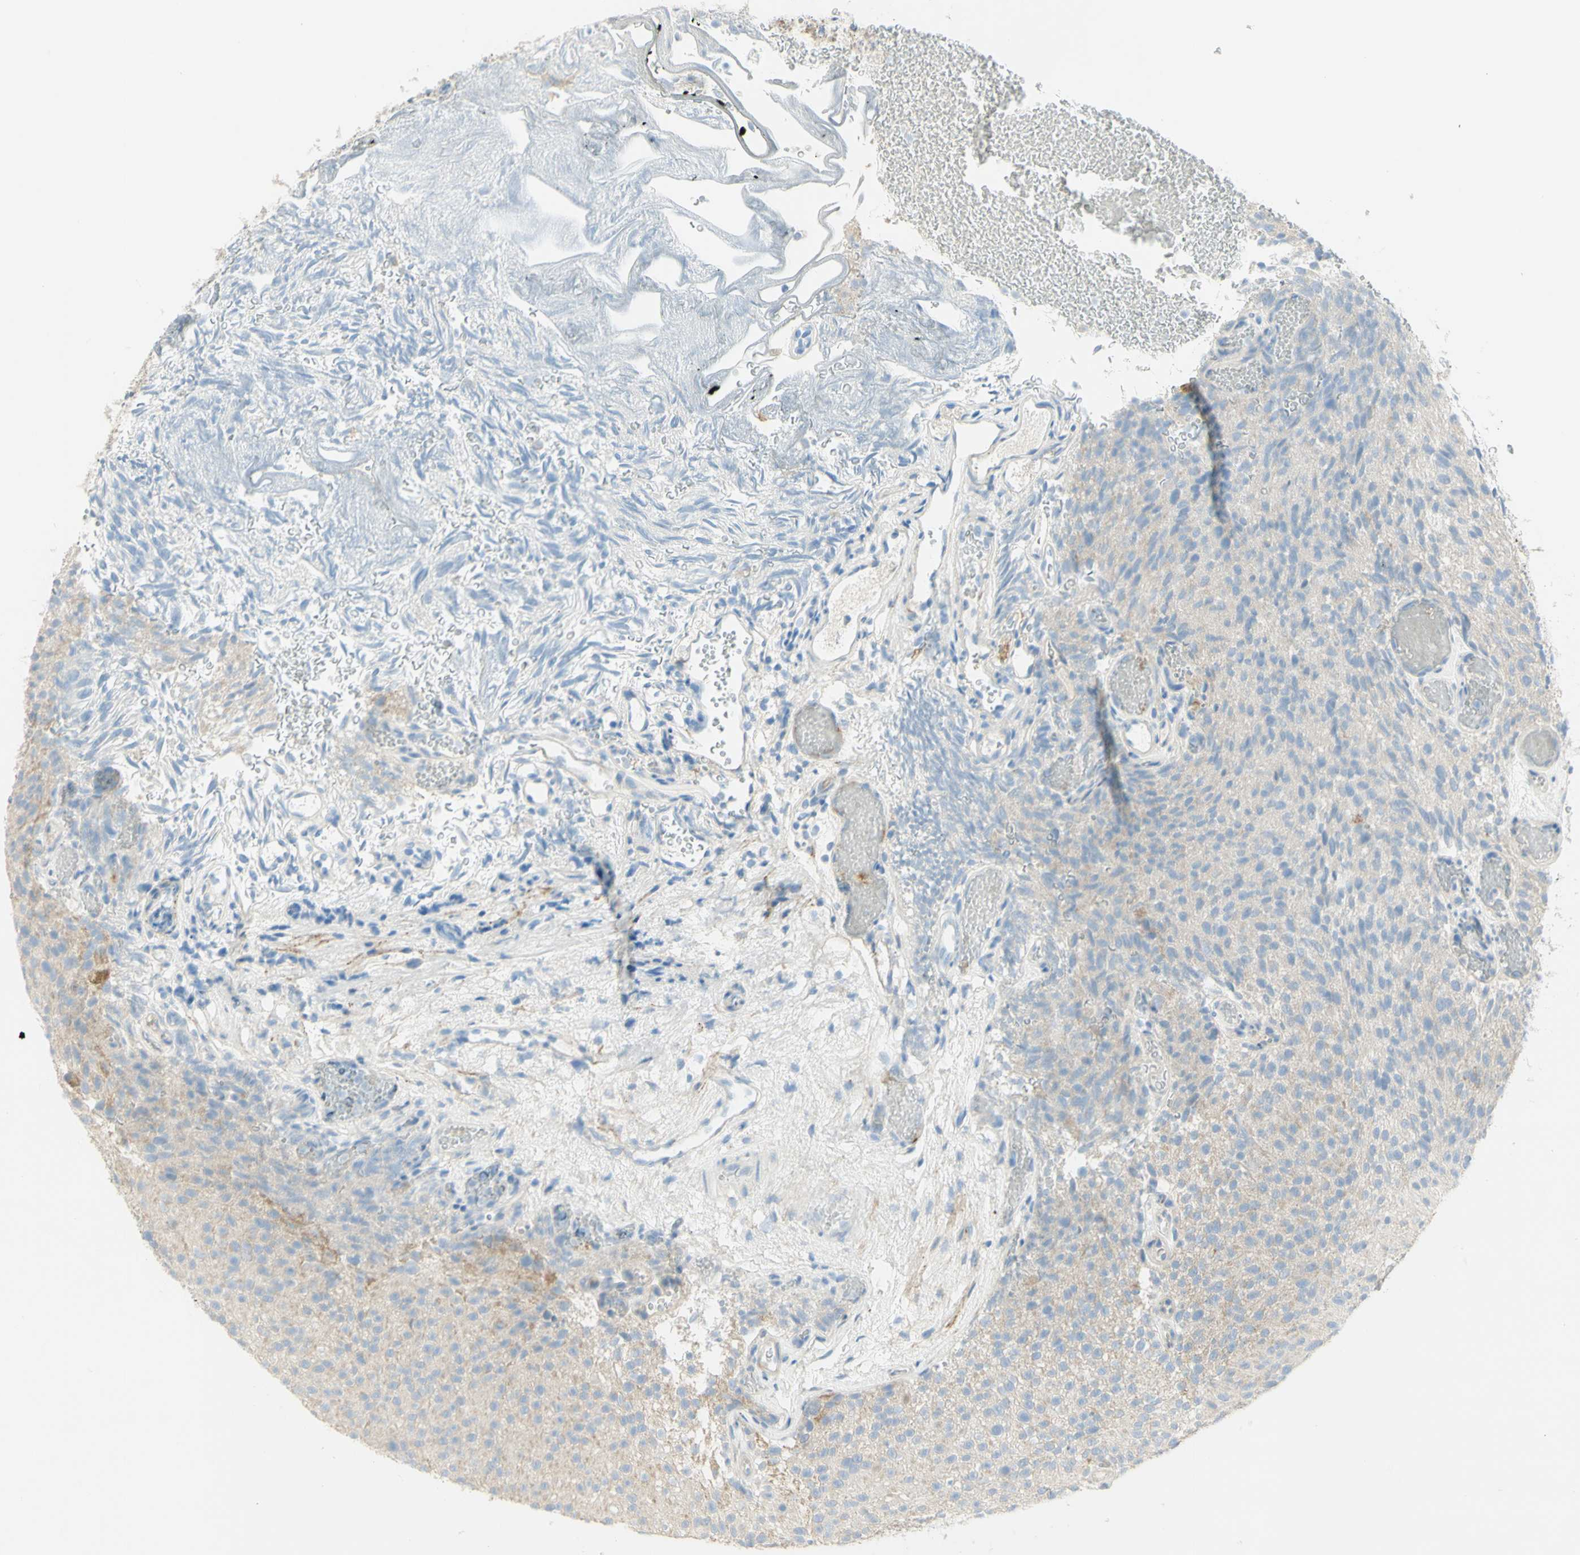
{"staining": {"intensity": "weak", "quantity": ">75%", "location": "cytoplasmic/membranous"}, "tissue": "urothelial cancer", "cell_type": "Tumor cells", "image_type": "cancer", "snomed": [{"axis": "morphology", "description": "Urothelial carcinoma, Low grade"}, {"axis": "topography", "description": "Urinary bladder"}], "caption": "An immunohistochemistry photomicrograph of neoplastic tissue is shown. Protein staining in brown highlights weak cytoplasmic/membranous positivity in low-grade urothelial carcinoma within tumor cells. The staining is performed using DAB (3,3'-diaminobenzidine) brown chromogen to label protein expression. The nuclei are counter-stained blue using hematoxylin.", "gene": "GCNT3", "patient": {"sex": "male", "age": 78}}